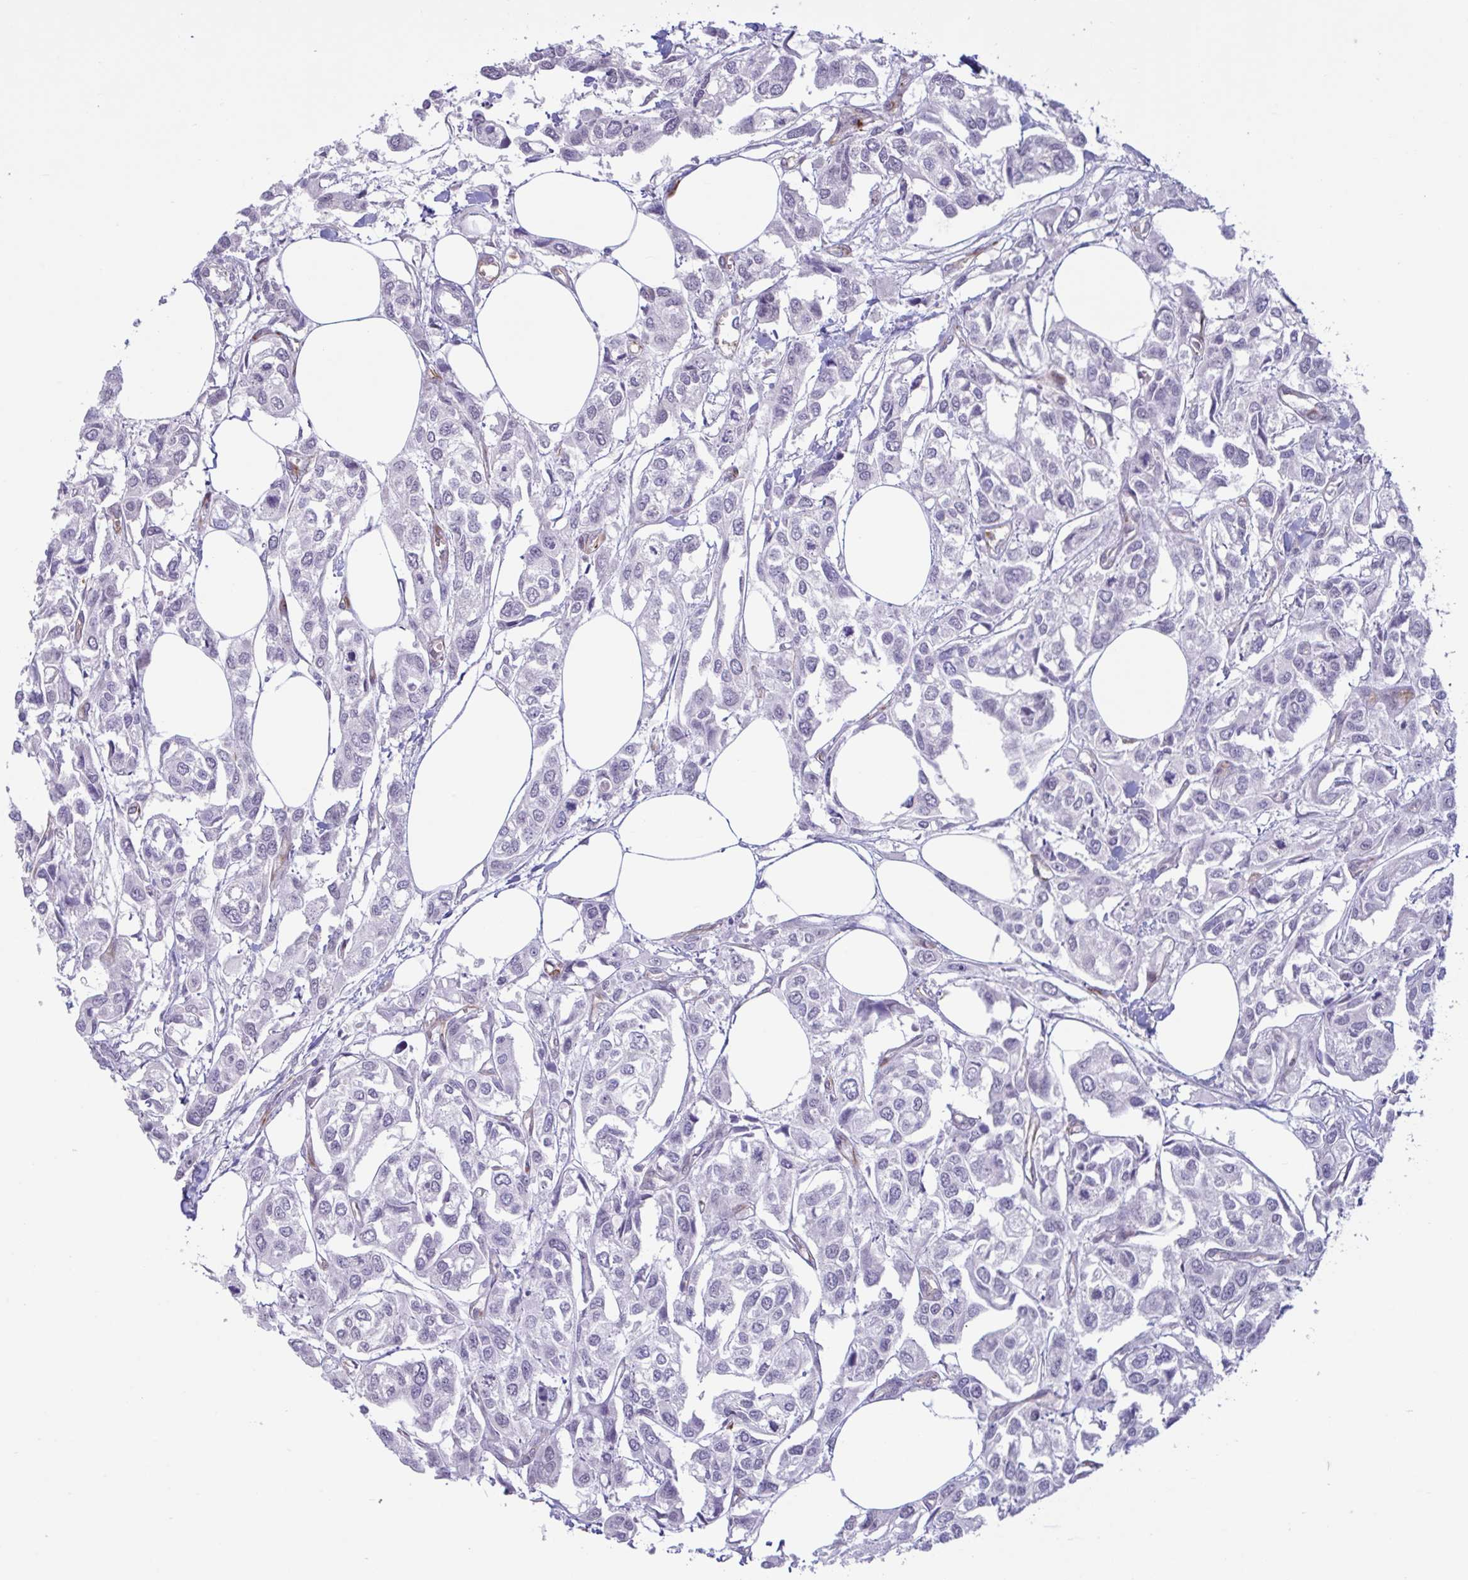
{"staining": {"intensity": "negative", "quantity": "none", "location": "none"}, "tissue": "urothelial cancer", "cell_type": "Tumor cells", "image_type": "cancer", "snomed": [{"axis": "morphology", "description": "Urothelial carcinoma, High grade"}, {"axis": "topography", "description": "Urinary bladder"}], "caption": "Tumor cells show no significant protein staining in high-grade urothelial carcinoma.", "gene": "PRRT4", "patient": {"sex": "male", "age": 67}}